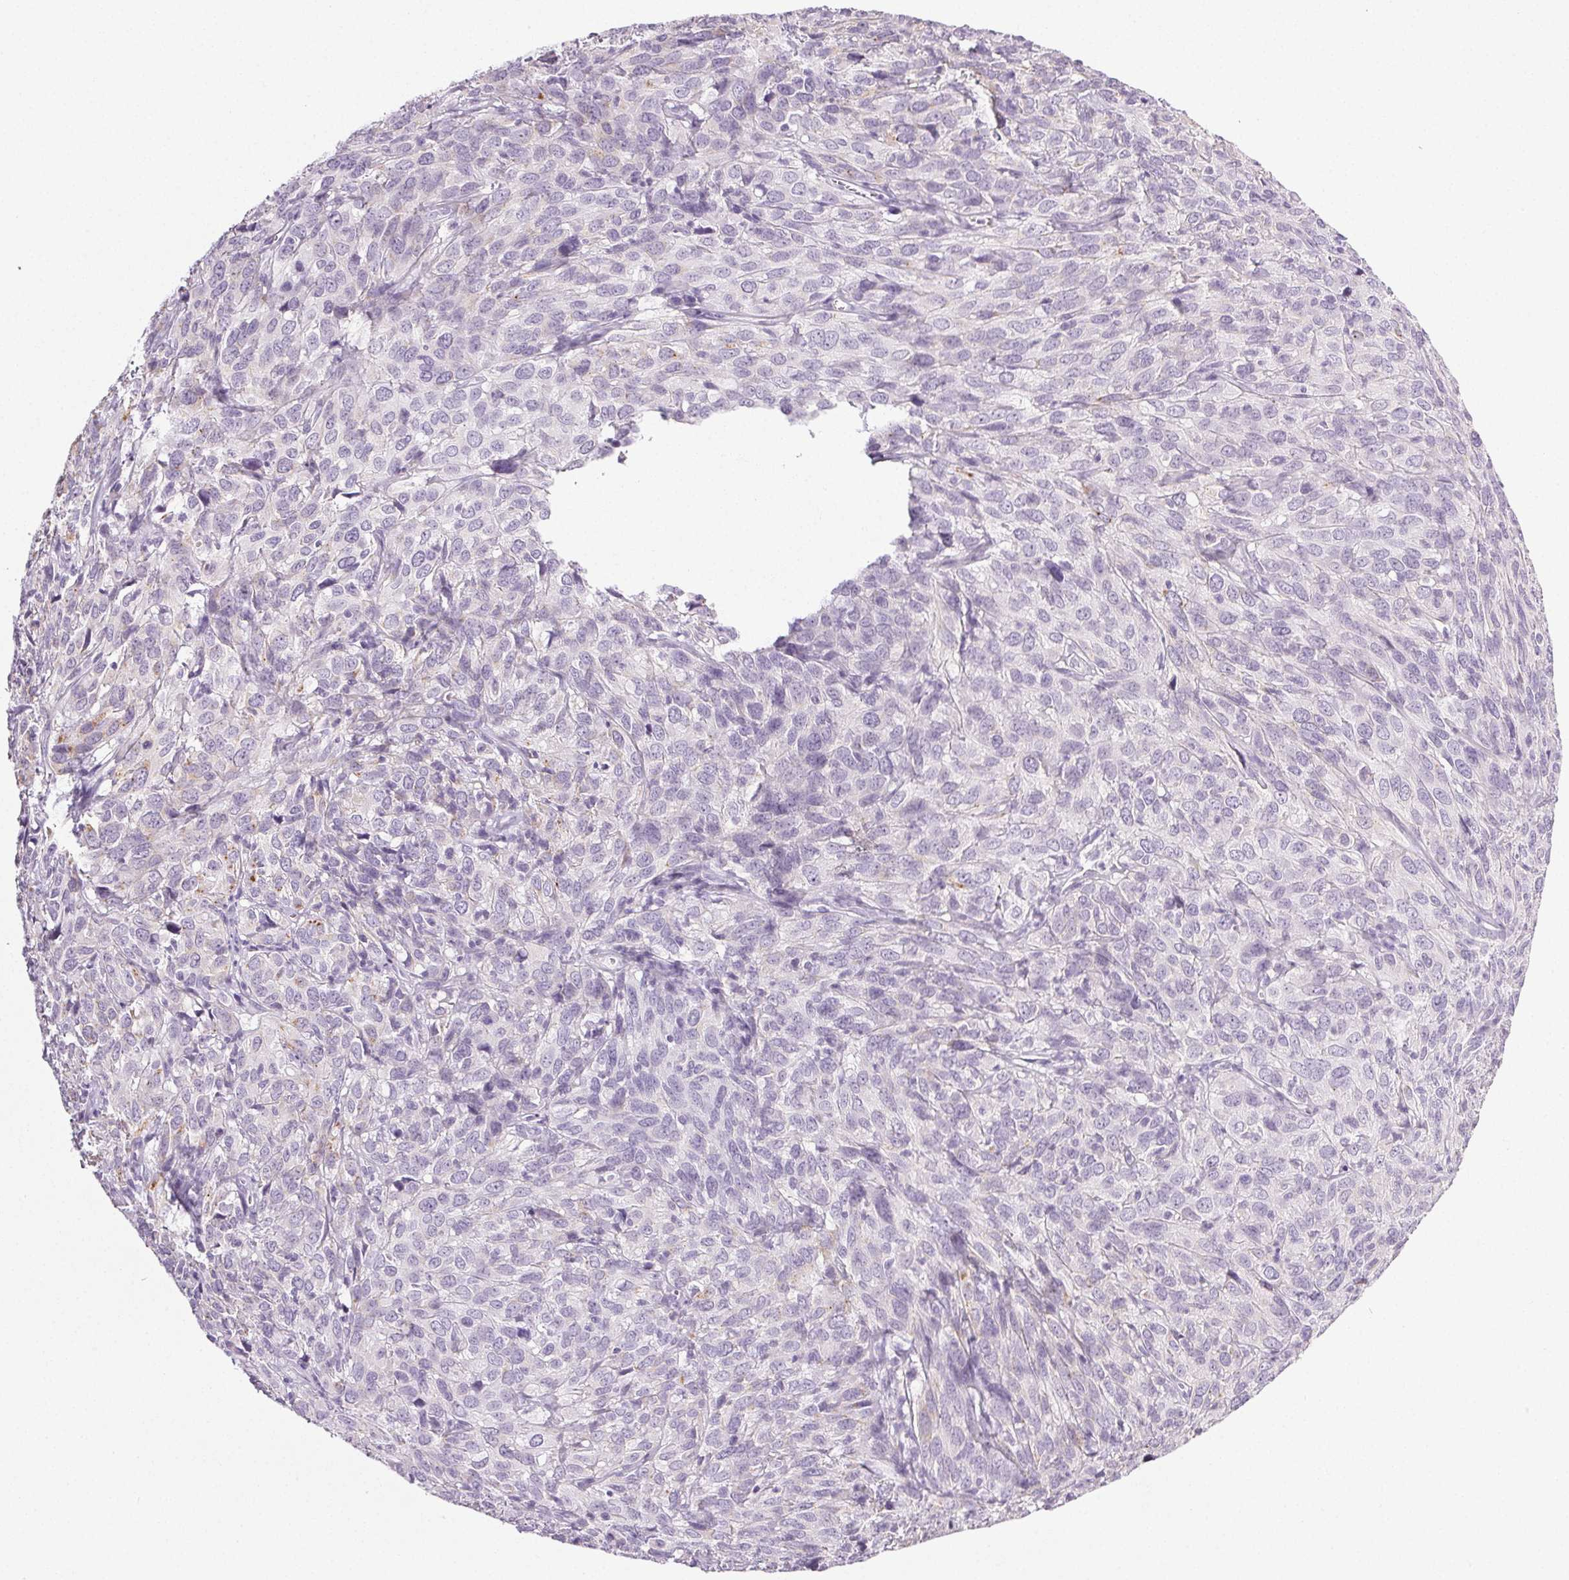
{"staining": {"intensity": "weak", "quantity": "<25%", "location": "cytoplasmic/membranous"}, "tissue": "cervical cancer", "cell_type": "Tumor cells", "image_type": "cancer", "snomed": [{"axis": "morphology", "description": "Squamous cell carcinoma, NOS"}, {"axis": "topography", "description": "Cervix"}], "caption": "Human squamous cell carcinoma (cervical) stained for a protein using IHC displays no expression in tumor cells.", "gene": "COL7A1", "patient": {"sex": "female", "age": 51}}